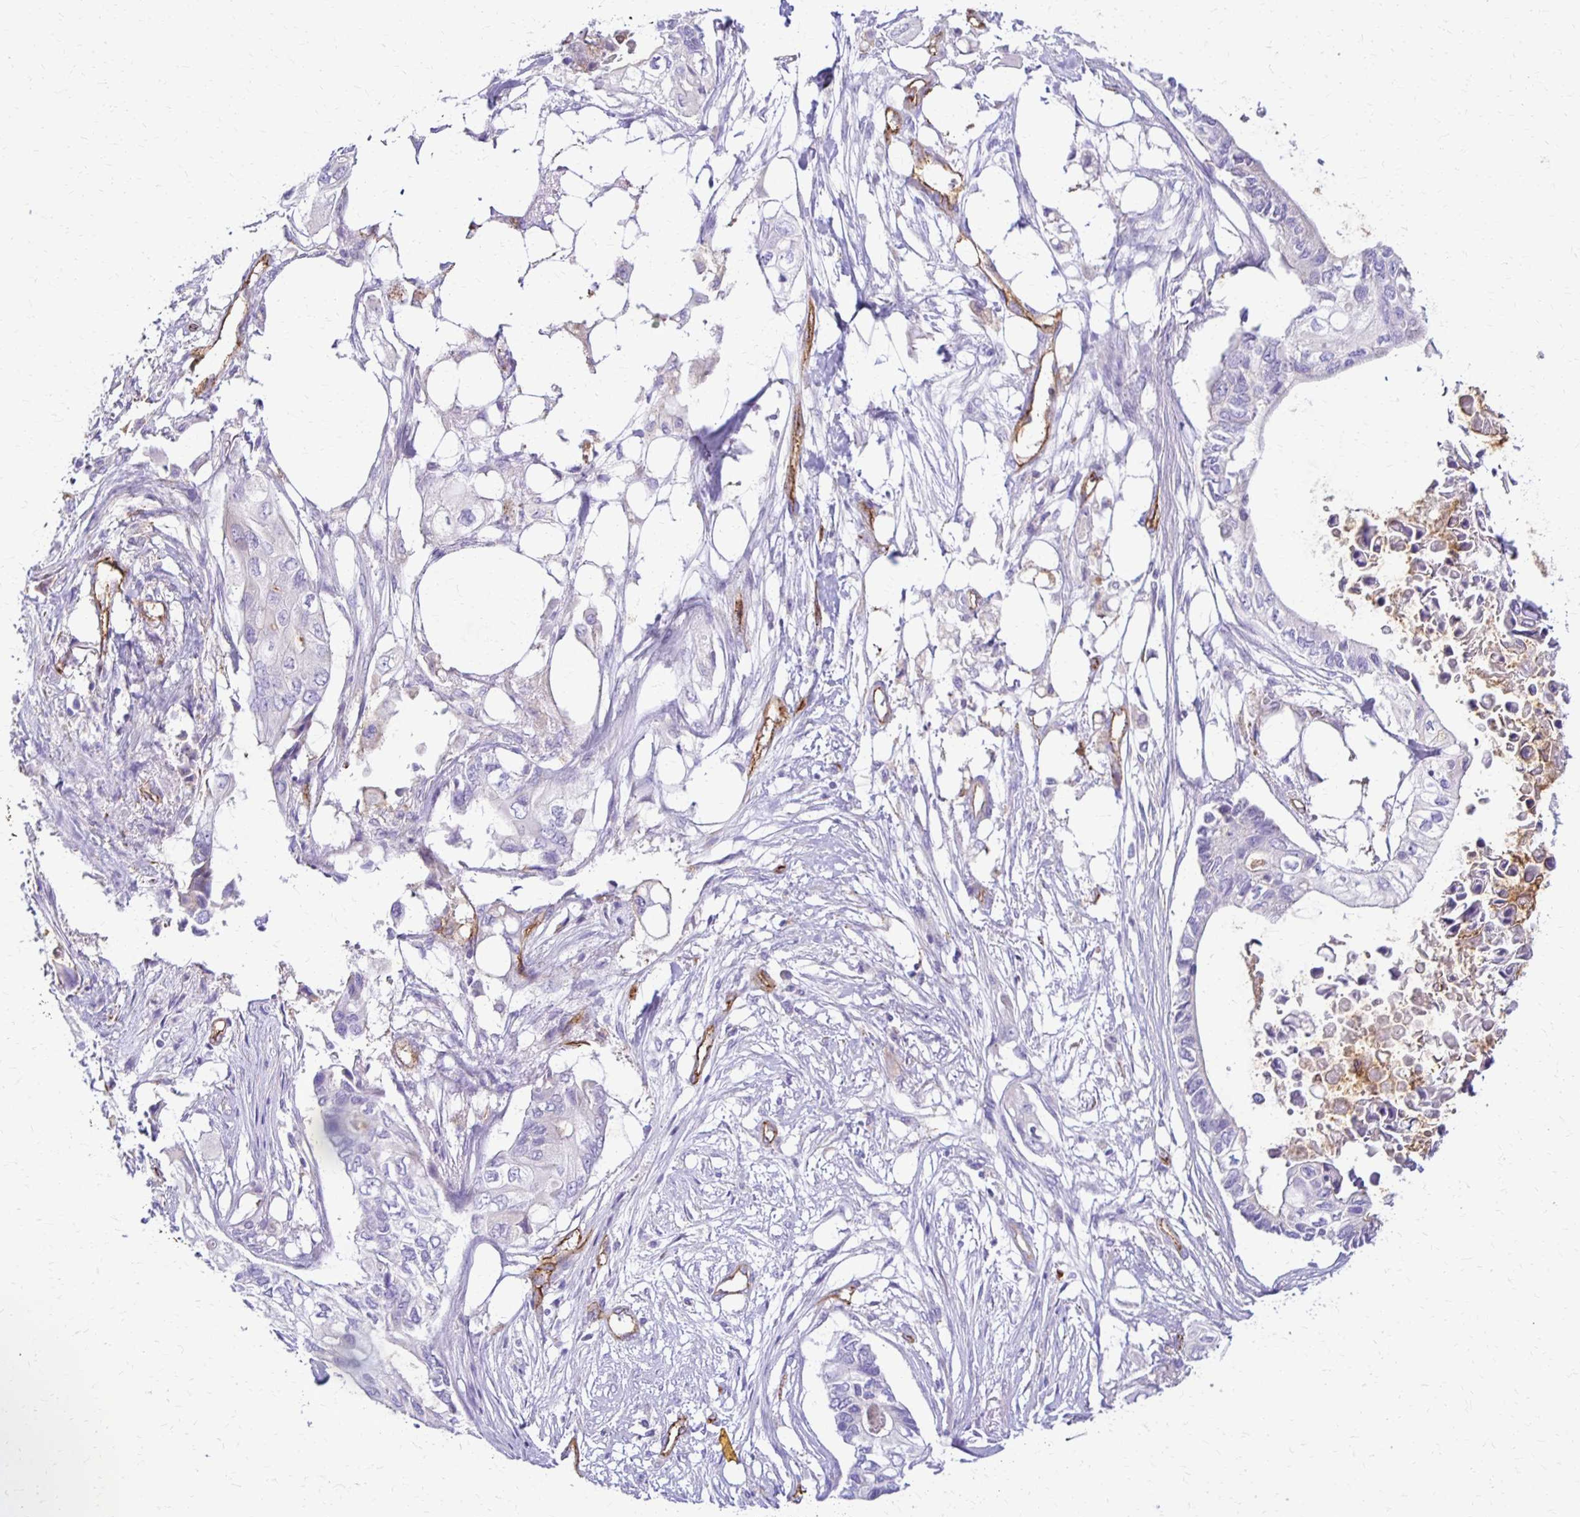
{"staining": {"intensity": "negative", "quantity": "none", "location": "none"}, "tissue": "pancreatic cancer", "cell_type": "Tumor cells", "image_type": "cancer", "snomed": [{"axis": "morphology", "description": "Adenocarcinoma, NOS"}, {"axis": "topography", "description": "Pancreas"}], "caption": "An immunohistochemistry (IHC) micrograph of pancreatic cancer is shown. There is no staining in tumor cells of pancreatic cancer.", "gene": "TTYH1", "patient": {"sex": "female", "age": 63}}